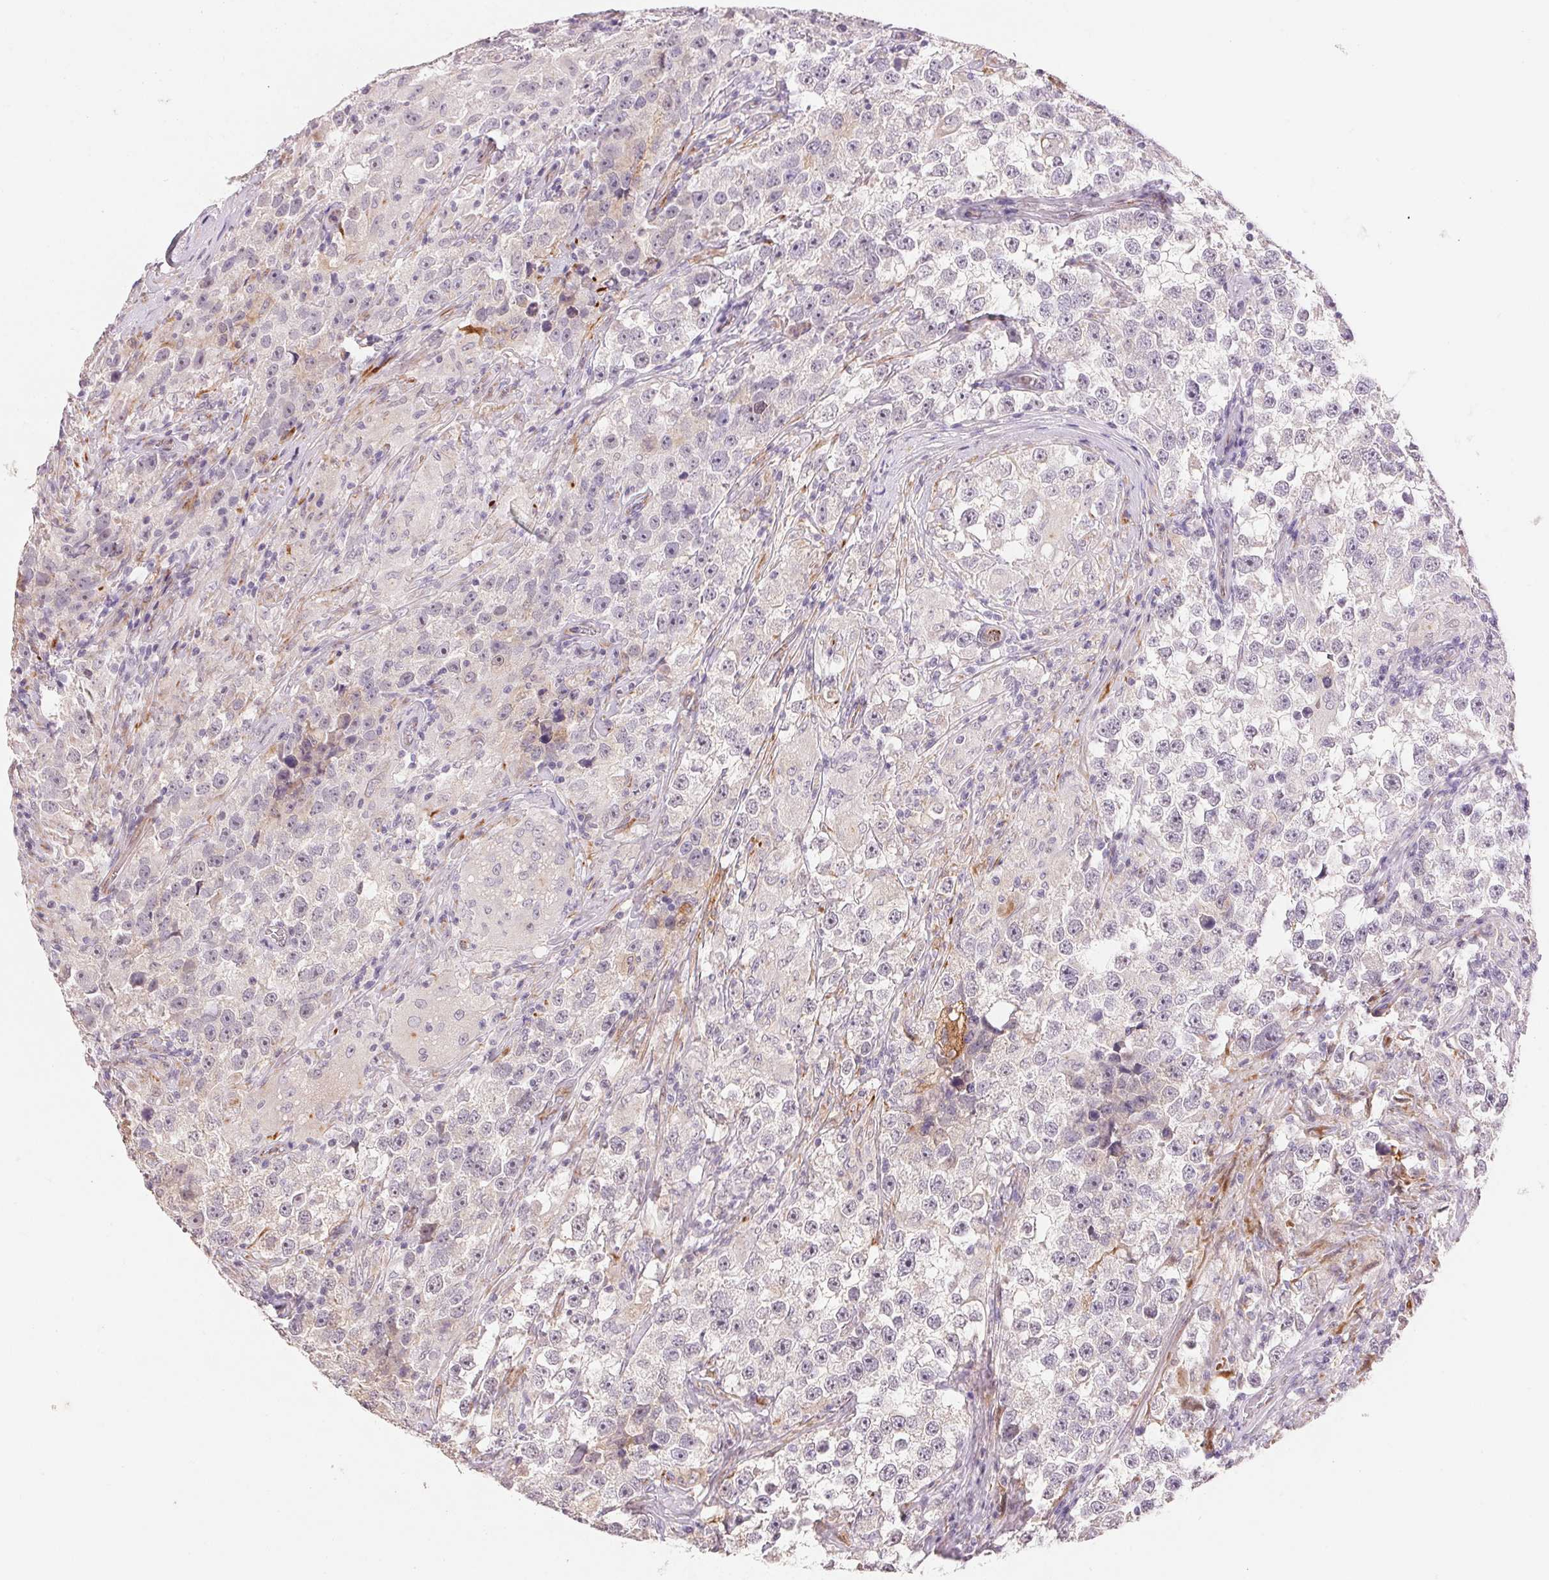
{"staining": {"intensity": "negative", "quantity": "none", "location": "none"}, "tissue": "testis cancer", "cell_type": "Tumor cells", "image_type": "cancer", "snomed": [{"axis": "morphology", "description": "Seminoma, NOS"}, {"axis": "topography", "description": "Testis"}], "caption": "The IHC image has no significant staining in tumor cells of testis cancer (seminoma) tissue.", "gene": "GYG2", "patient": {"sex": "male", "age": 46}}